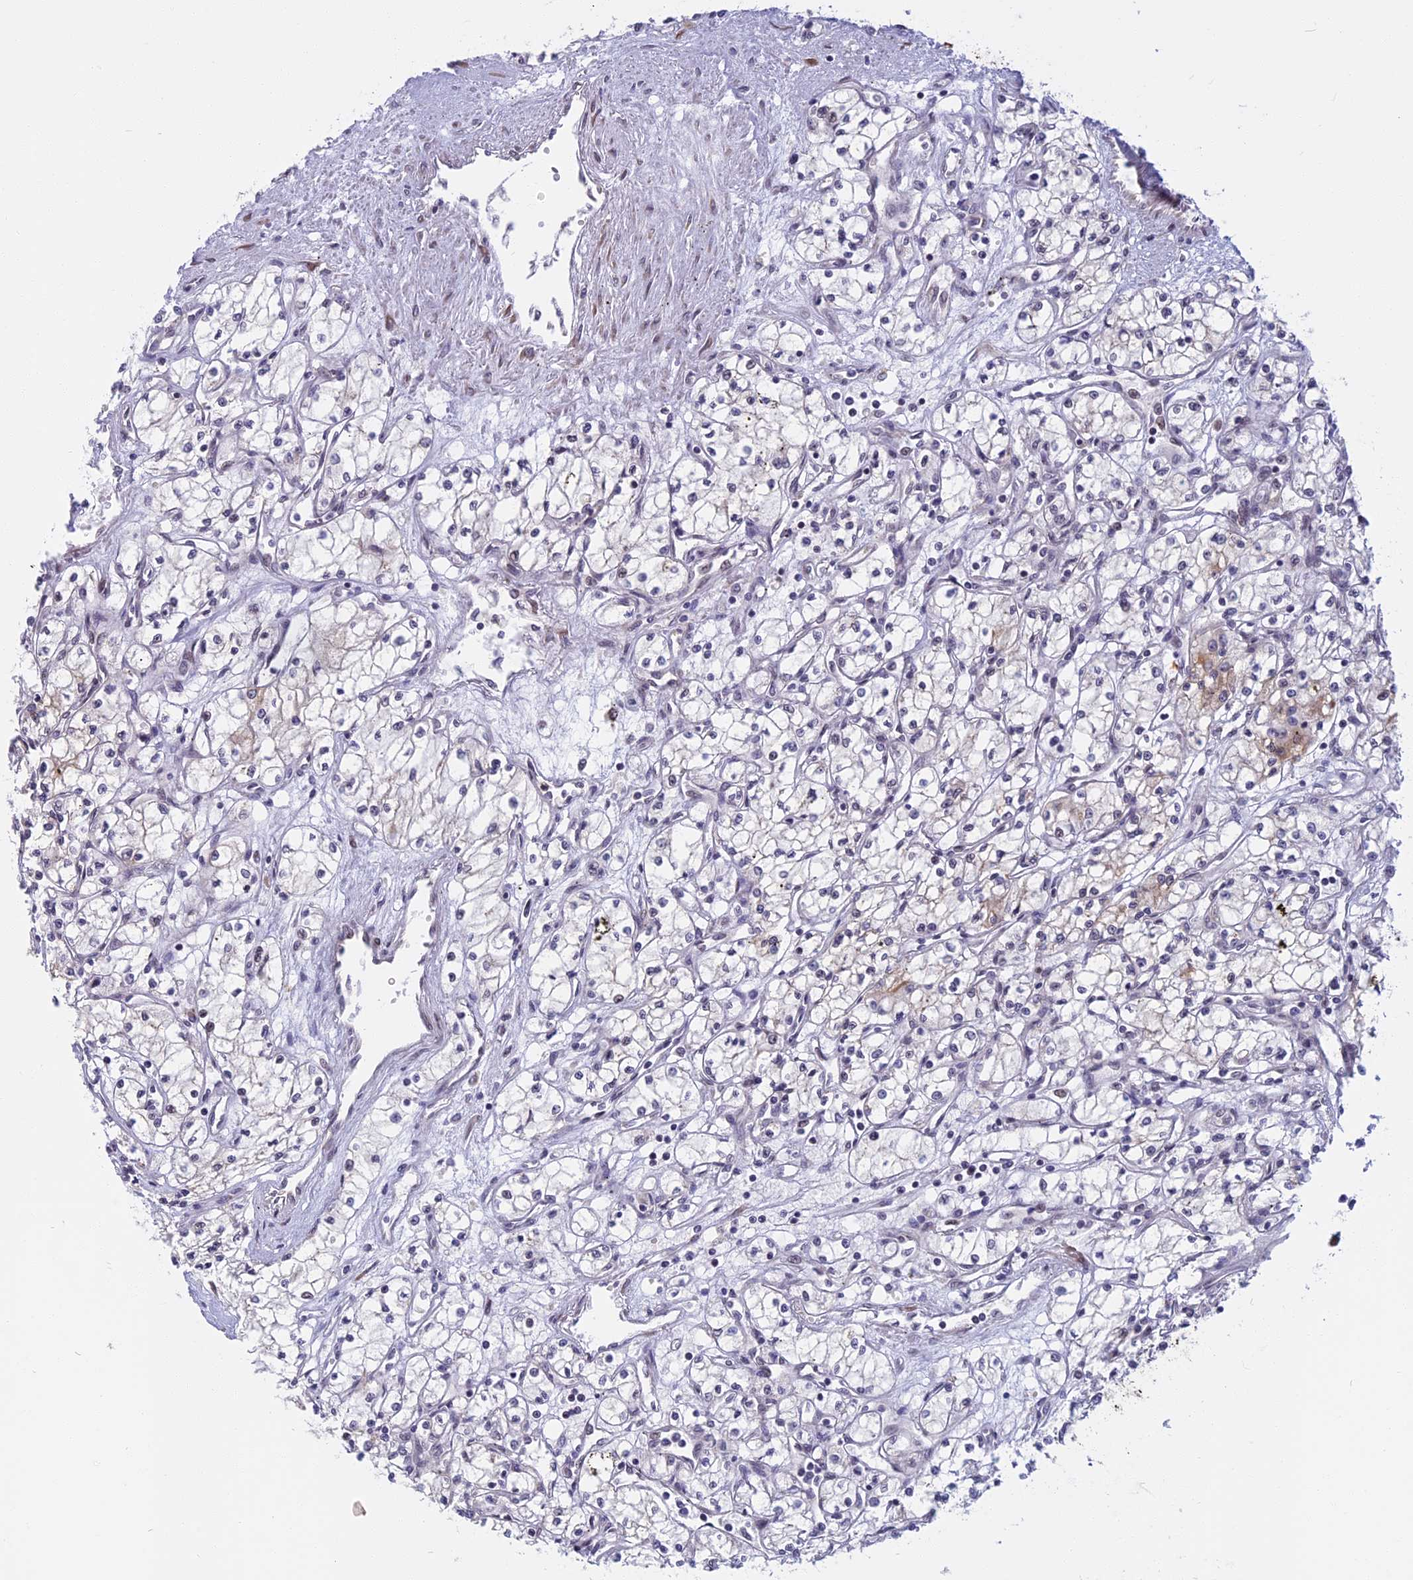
{"staining": {"intensity": "weak", "quantity": "<25%", "location": "cytoplasmic/membranous"}, "tissue": "renal cancer", "cell_type": "Tumor cells", "image_type": "cancer", "snomed": [{"axis": "morphology", "description": "Adenocarcinoma, NOS"}, {"axis": "topography", "description": "Kidney"}], "caption": "Renal cancer stained for a protein using IHC reveals no positivity tumor cells.", "gene": "CCDC113", "patient": {"sex": "male", "age": 59}}